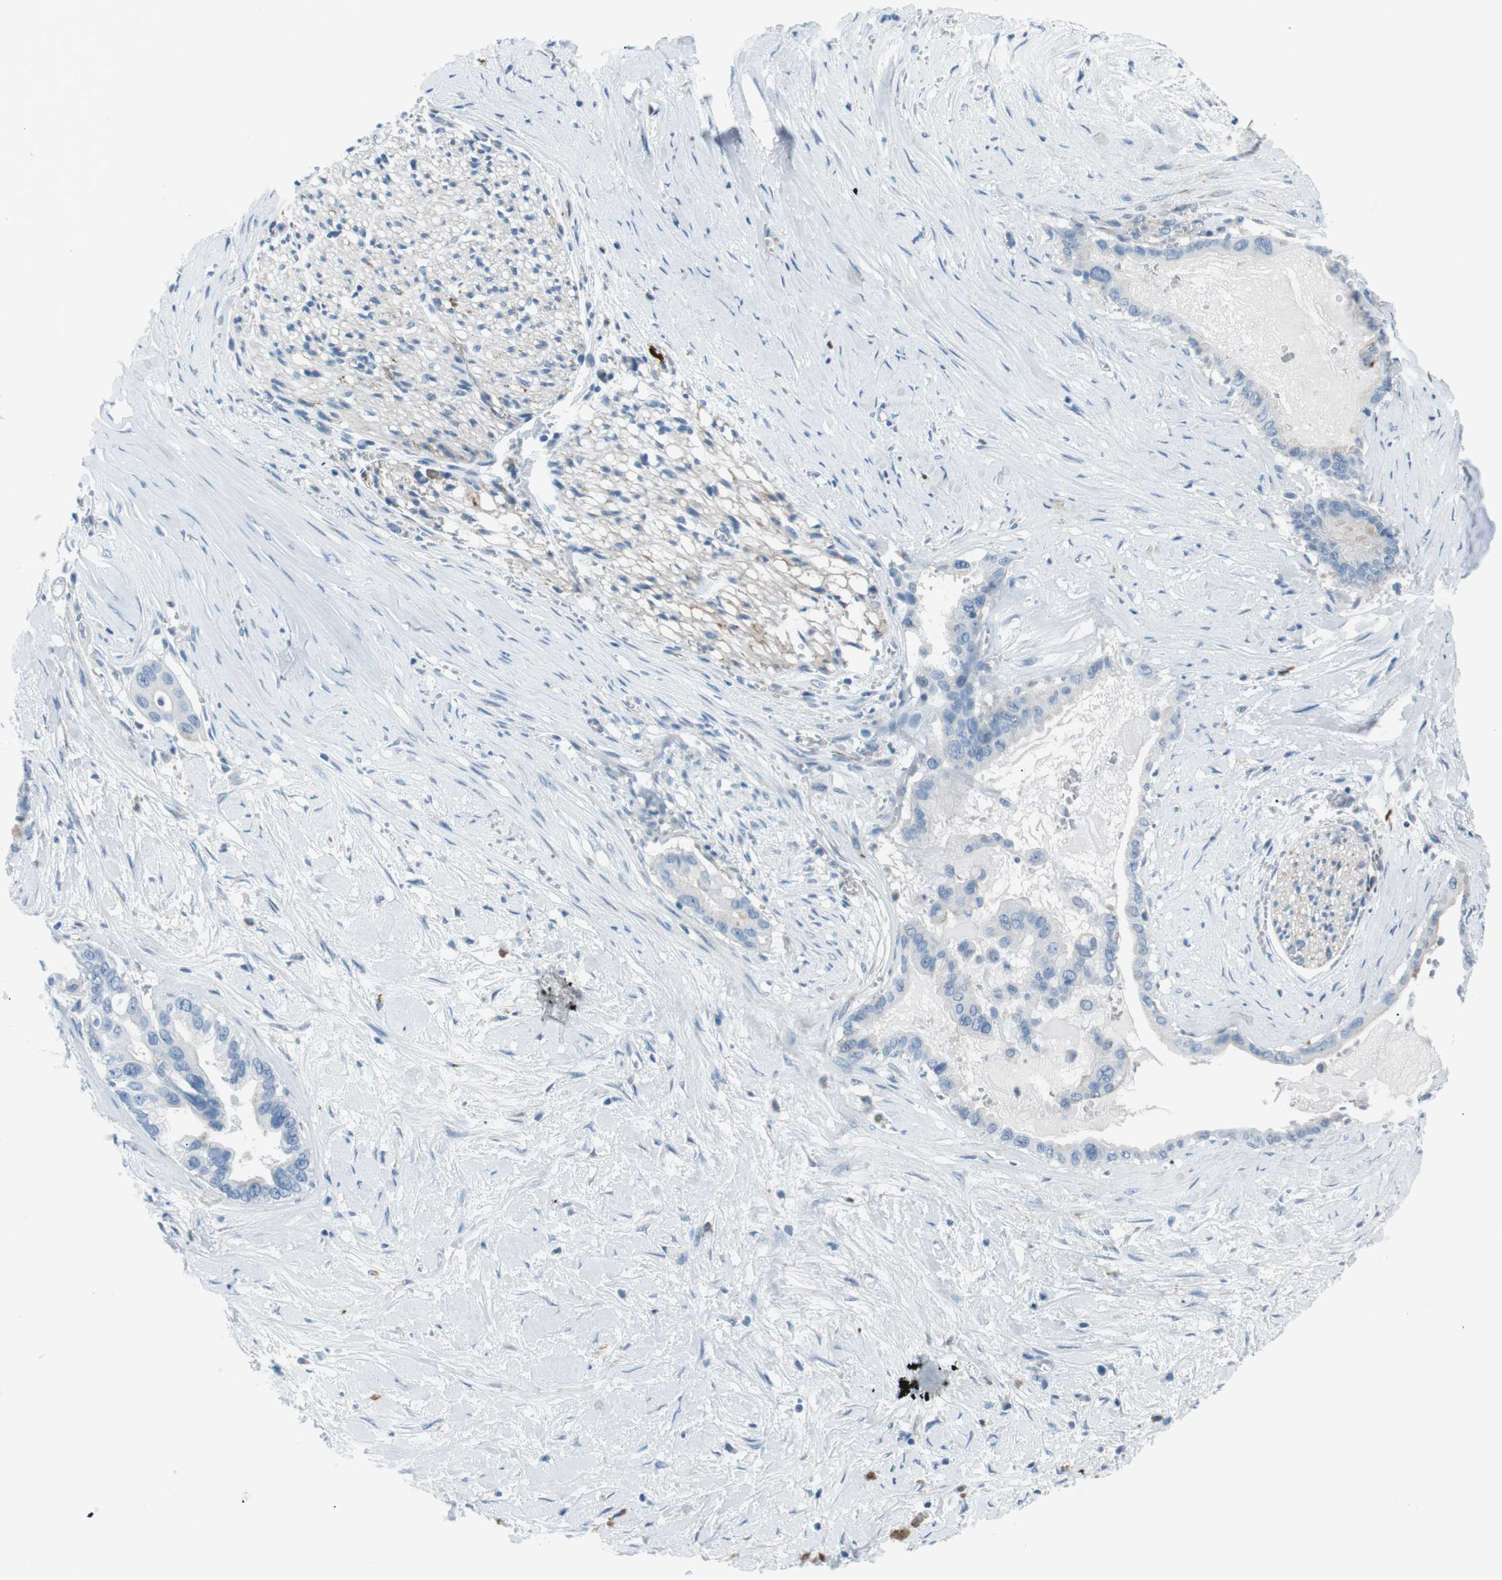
{"staining": {"intensity": "negative", "quantity": "none", "location": "none"}, "tissue": "pancreatic cancer", "cell_type": "Tumor cells", "image_type": "cancer", "snomed": [{"axis": "morphology", "description": "Adenocarcinoma, NOS"}, {"axis": "topography", "description": "Pancreas"}], "caption": "This is an immunohistochemistry image of human pancreatic cancer (adenocarcinoma). There is no staining in tumor cells.", "gene": "CSF2RA", "patient": {"sex": "male", "age": 55}}